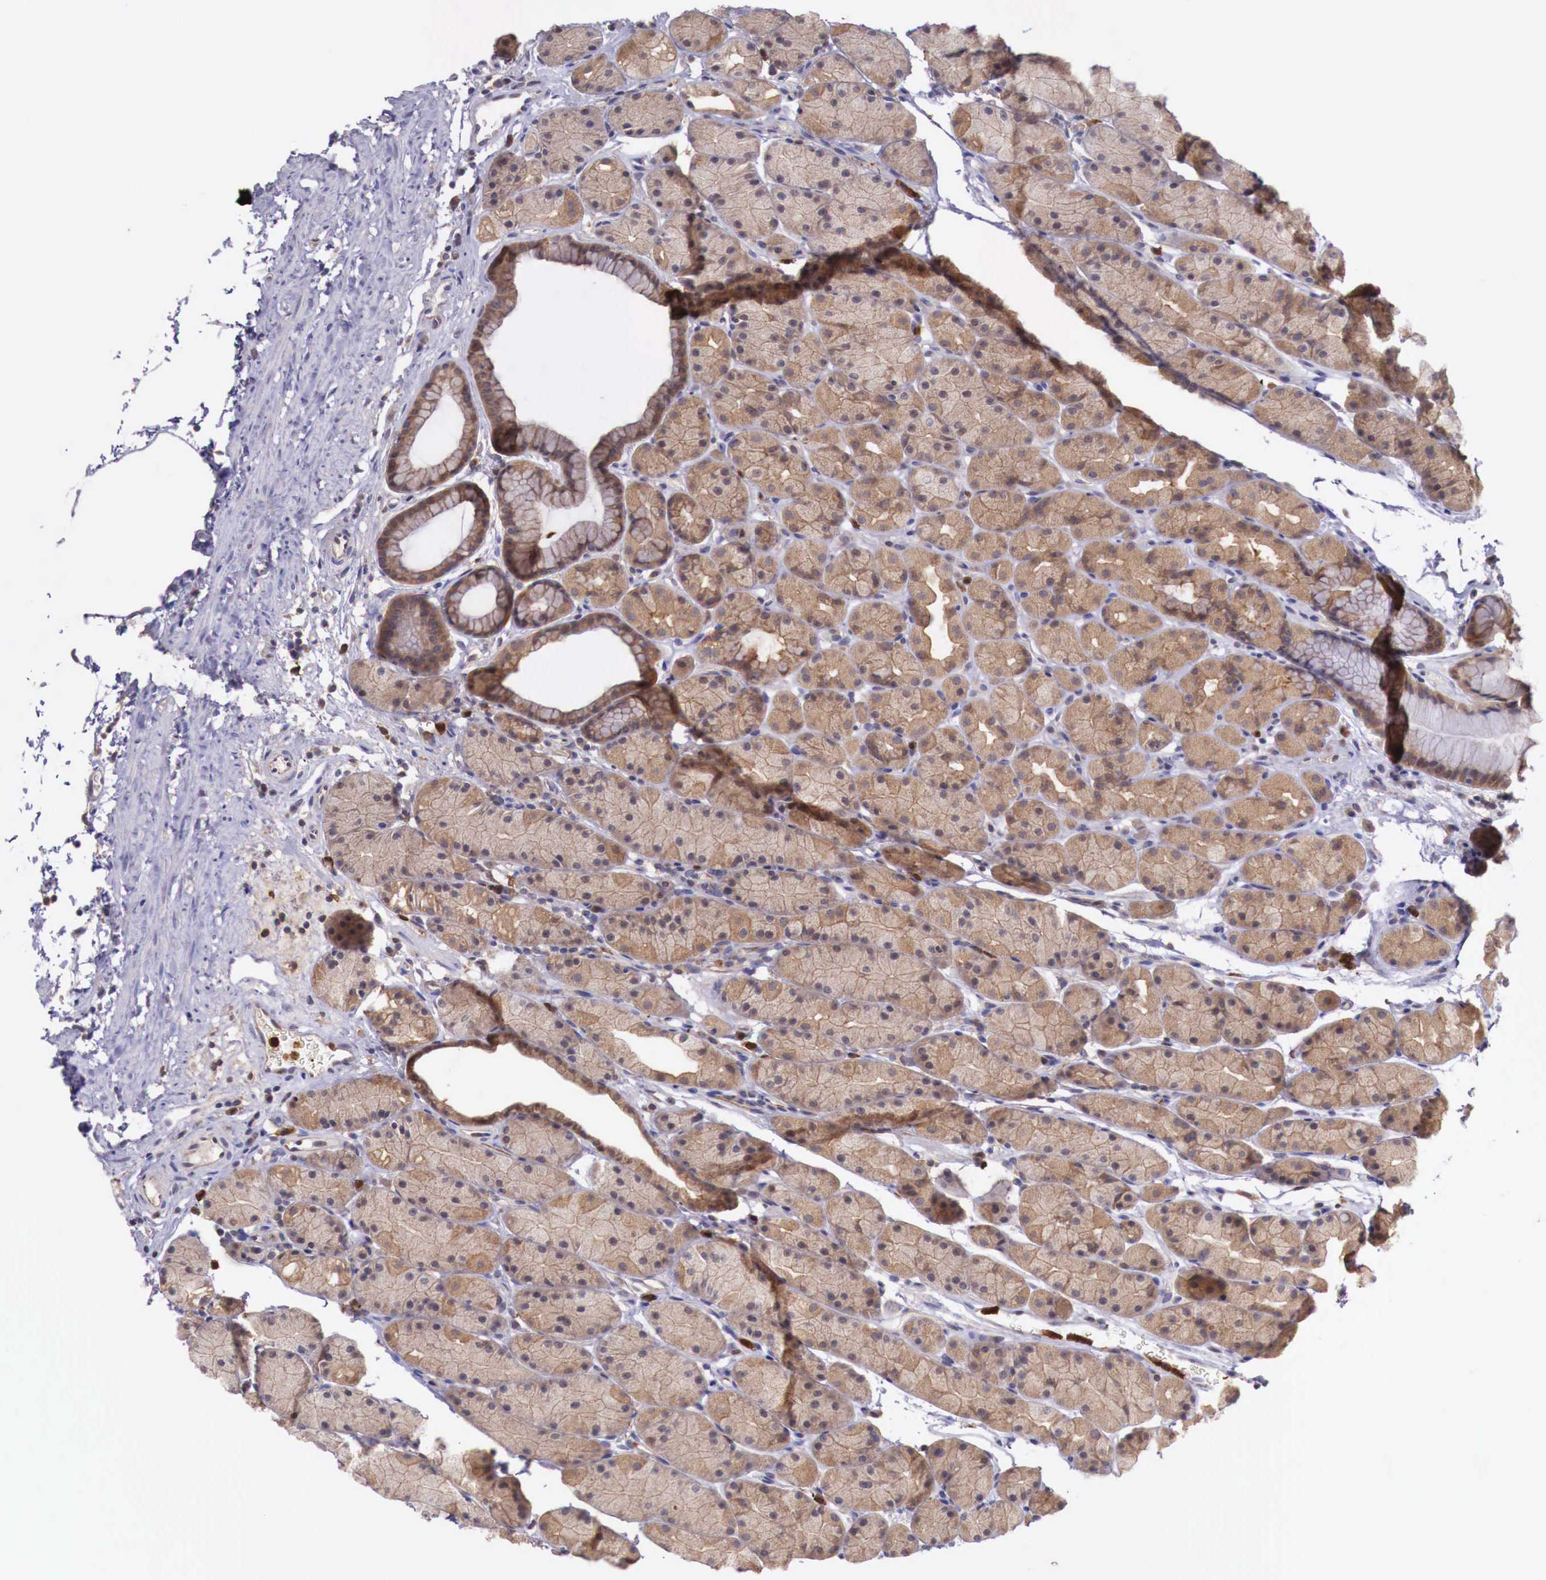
{"staining": {"intensity": "weak", "quantity": ">75%", "location": "cytoplasmic/membranous"}, "tissue": "stomach", "cell_type": "Glandular cells", "image_type": "normal", "snomed": [{"axis": "morphology", "description": "Adenocarcinoma, NOS"}, {"axis": "topography", "description": "Stomach, upper"}], "caption": "Glandular cells display weak cytoplasmic/membranous staining in approximately >75% of cells in normal stomach.", "gene": "GAB2", "patient": {"sex": "male", "age": 47}}